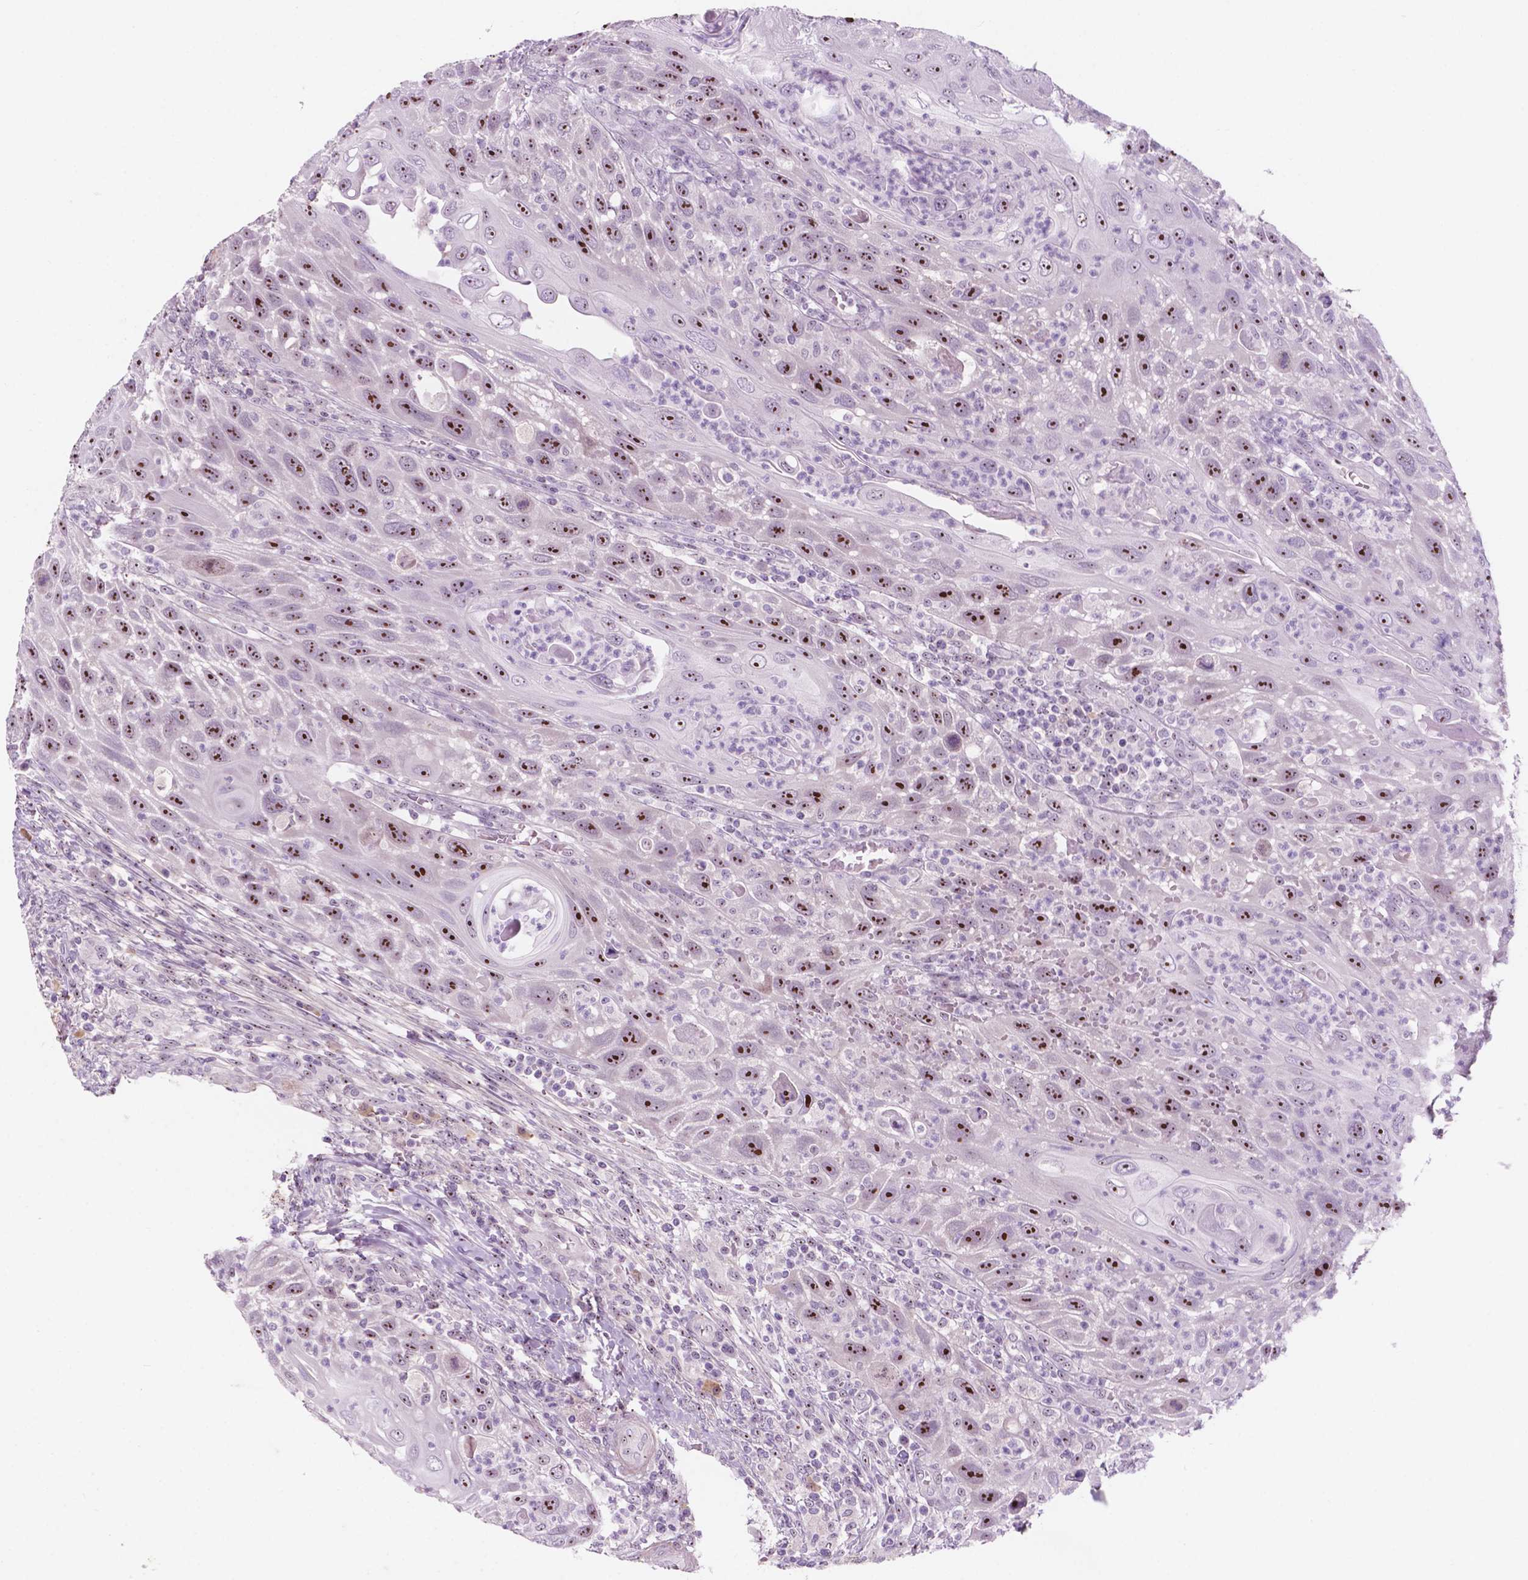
{"staining": {"intensity": "strong", "quantity": ">75%", "location": "nuclear"}, "tissue": "head and neck cancer", "cell_type": "Tumor cells", "image_type": "cancer", "snomed": [{"axis": "morphology", "description": "Squamous cell carcinoma, NOS"}, {"axis": "topography", "description": "Head-Neck"}], "caption": "Squamous cell carcinoma (head and neck) stained with a brown dye displays strong nuclear positive positivity in approximately >75% of tumor cells.", "gene": "ZNF853", "patient": {"sex": "male", "age": 69}}